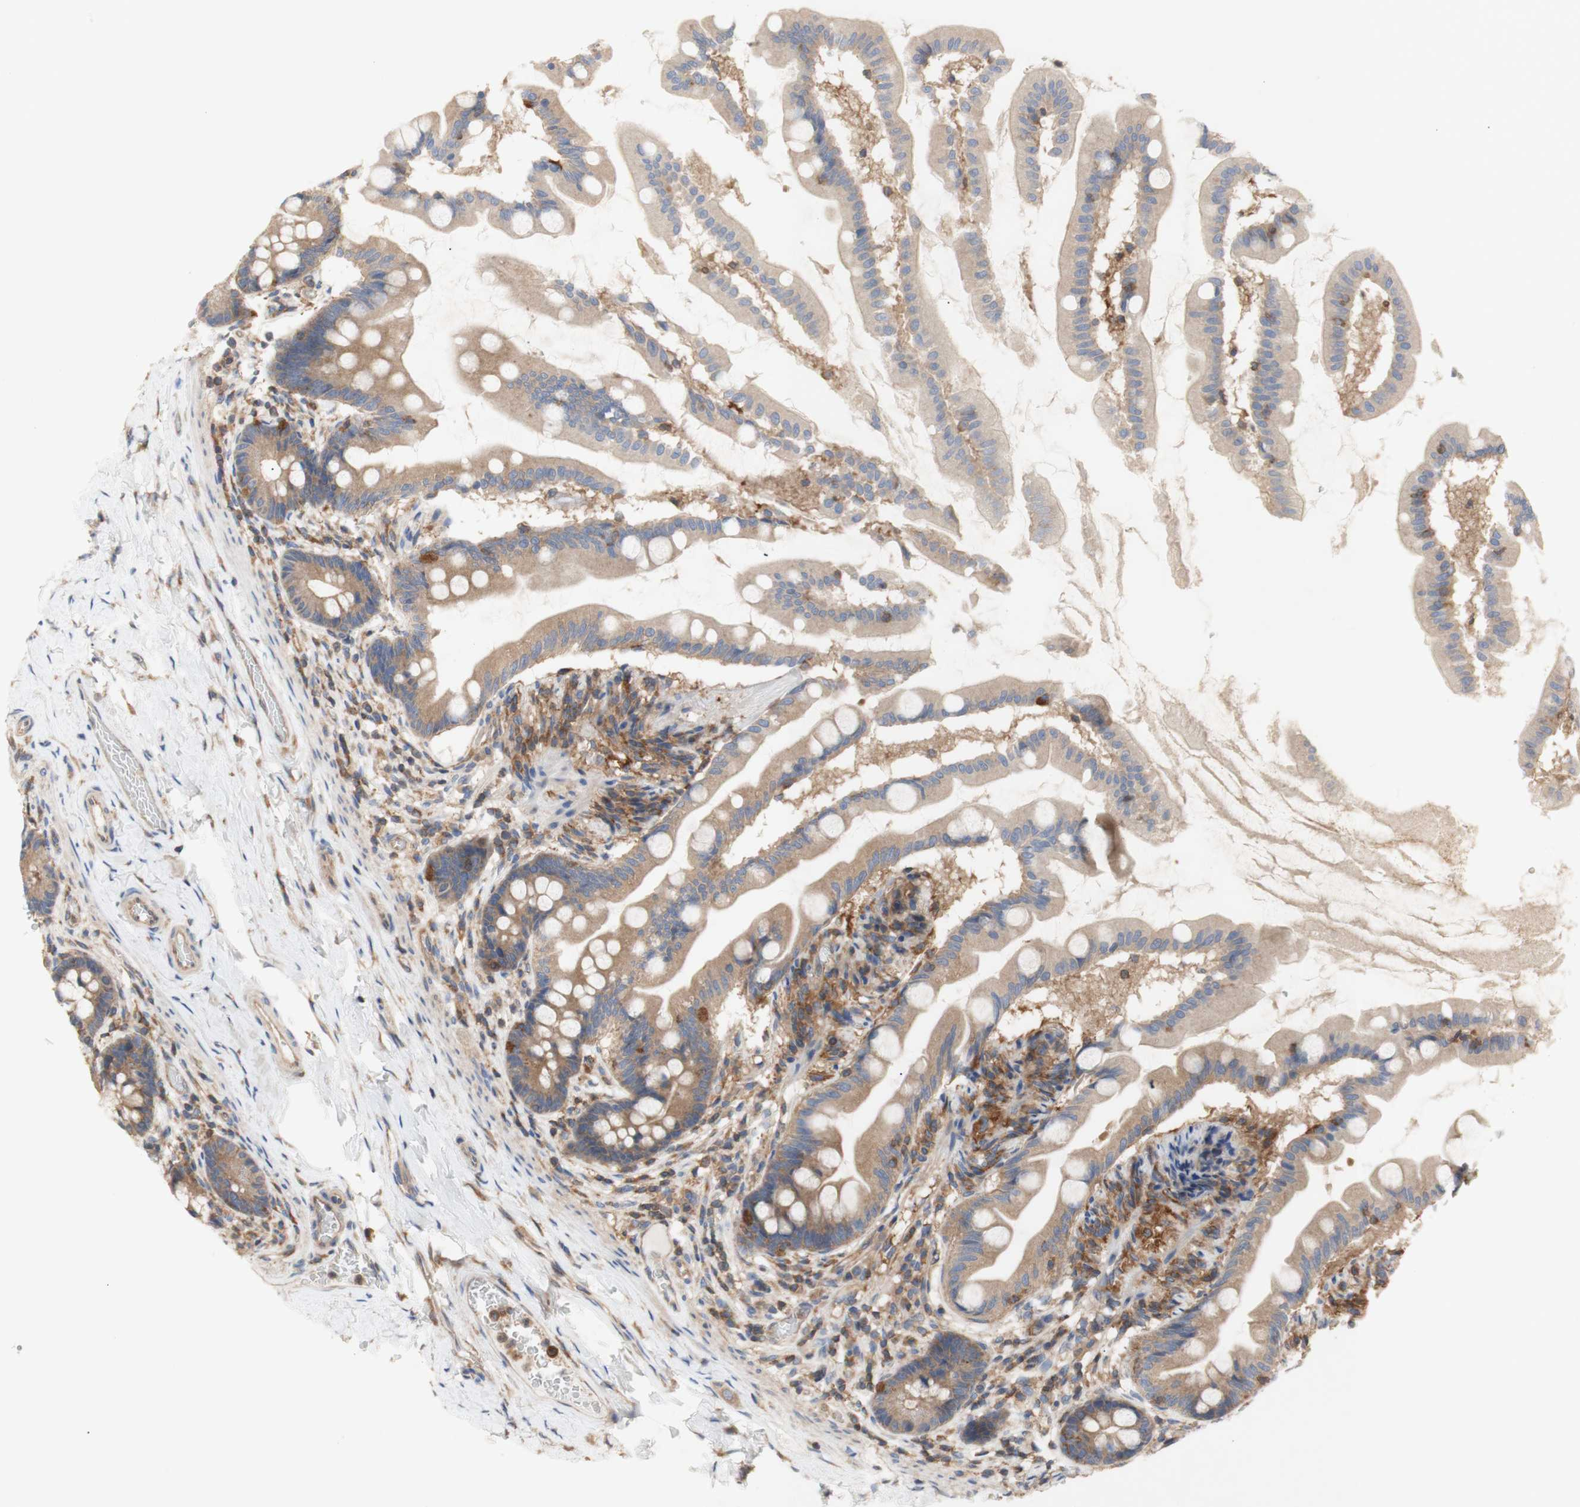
{"staining": {"intensity": "moderate", "quantity": ">75%", "location": "cytoplasmic/membranous"}, "tissue": "small intestine", "cell_type": "Glandular cells", "image_type": "normal", "snomed": [{"axis": "morphology", "description": "Normal tissue, NOS"}, {"axis": "topography", "description": "Small intestine"}], "caption": "High-magnification brightfield microscopy of unremarkable small intestine stained with DAB (3,3'-diaminobenzidine) (brown) and counterstained with hematoxylin (blue). glandular cells exhibit moderate cytoplasmic/membranous staining is present in about>75% of cells.", "gene": "IKBKG", "patient": {"sex": "female", "age": 56}}